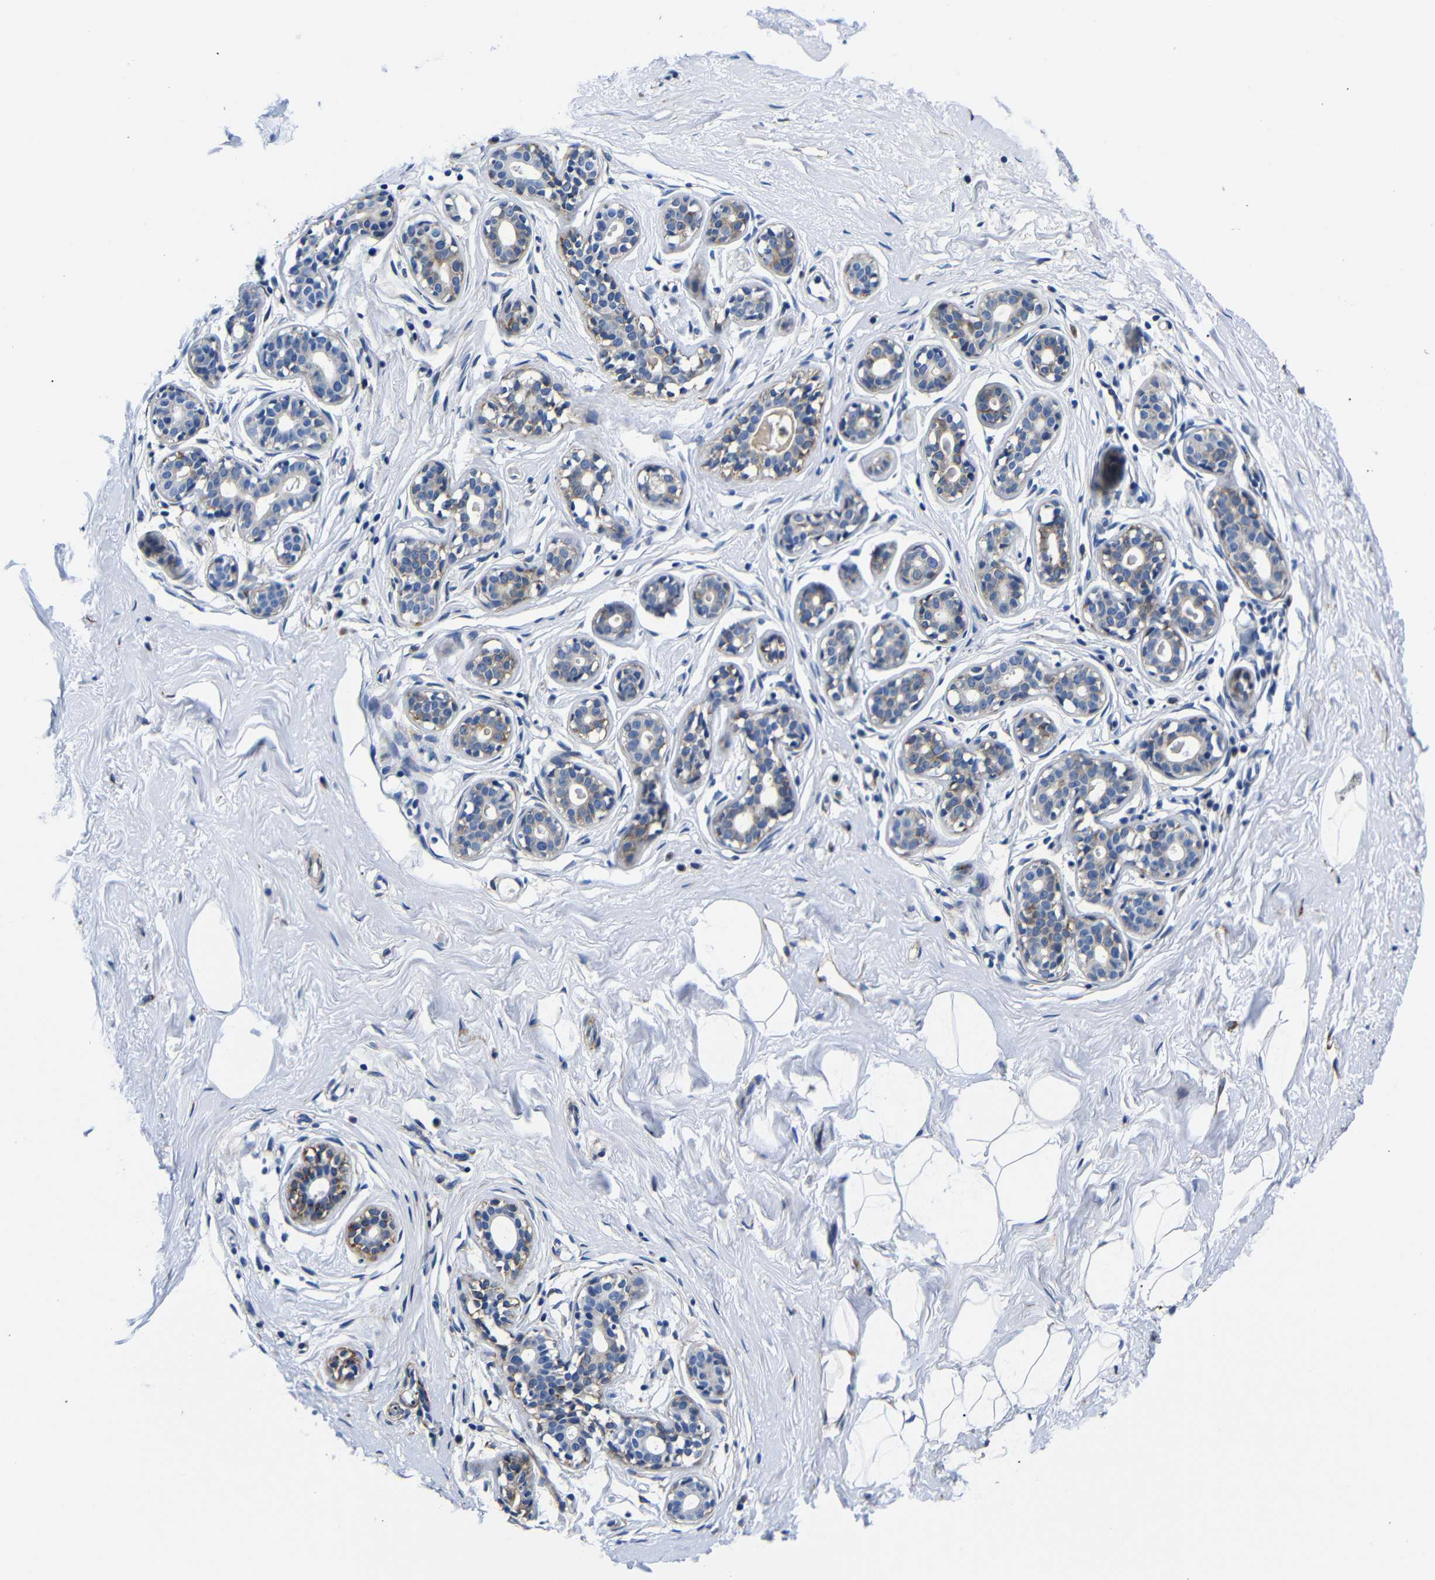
{"staining": {"intensity": "negative", "quantity": "none", "location": "none"}, "tissue": "breast", "cell_type": "Adipocytes", "image_type": "normal", "snomed": [{"axis": "morphology", "description": "Normal tissue, NOS"}, {"axis": "topography", "description": "Breast"}], "caption": "Immunohistochemistry (IHC) histopathology image of unremarkable breast: breast stained with DAB (3,3'-diaminobenzidine) demonstrates no significant protein staining in adipocytes. The staining is performed using DAB brown chromogen with nuclei counter-stained in using hematoxylin.", "gene": "LRIG1", "patient": {"sex": "female", "age": 23}}